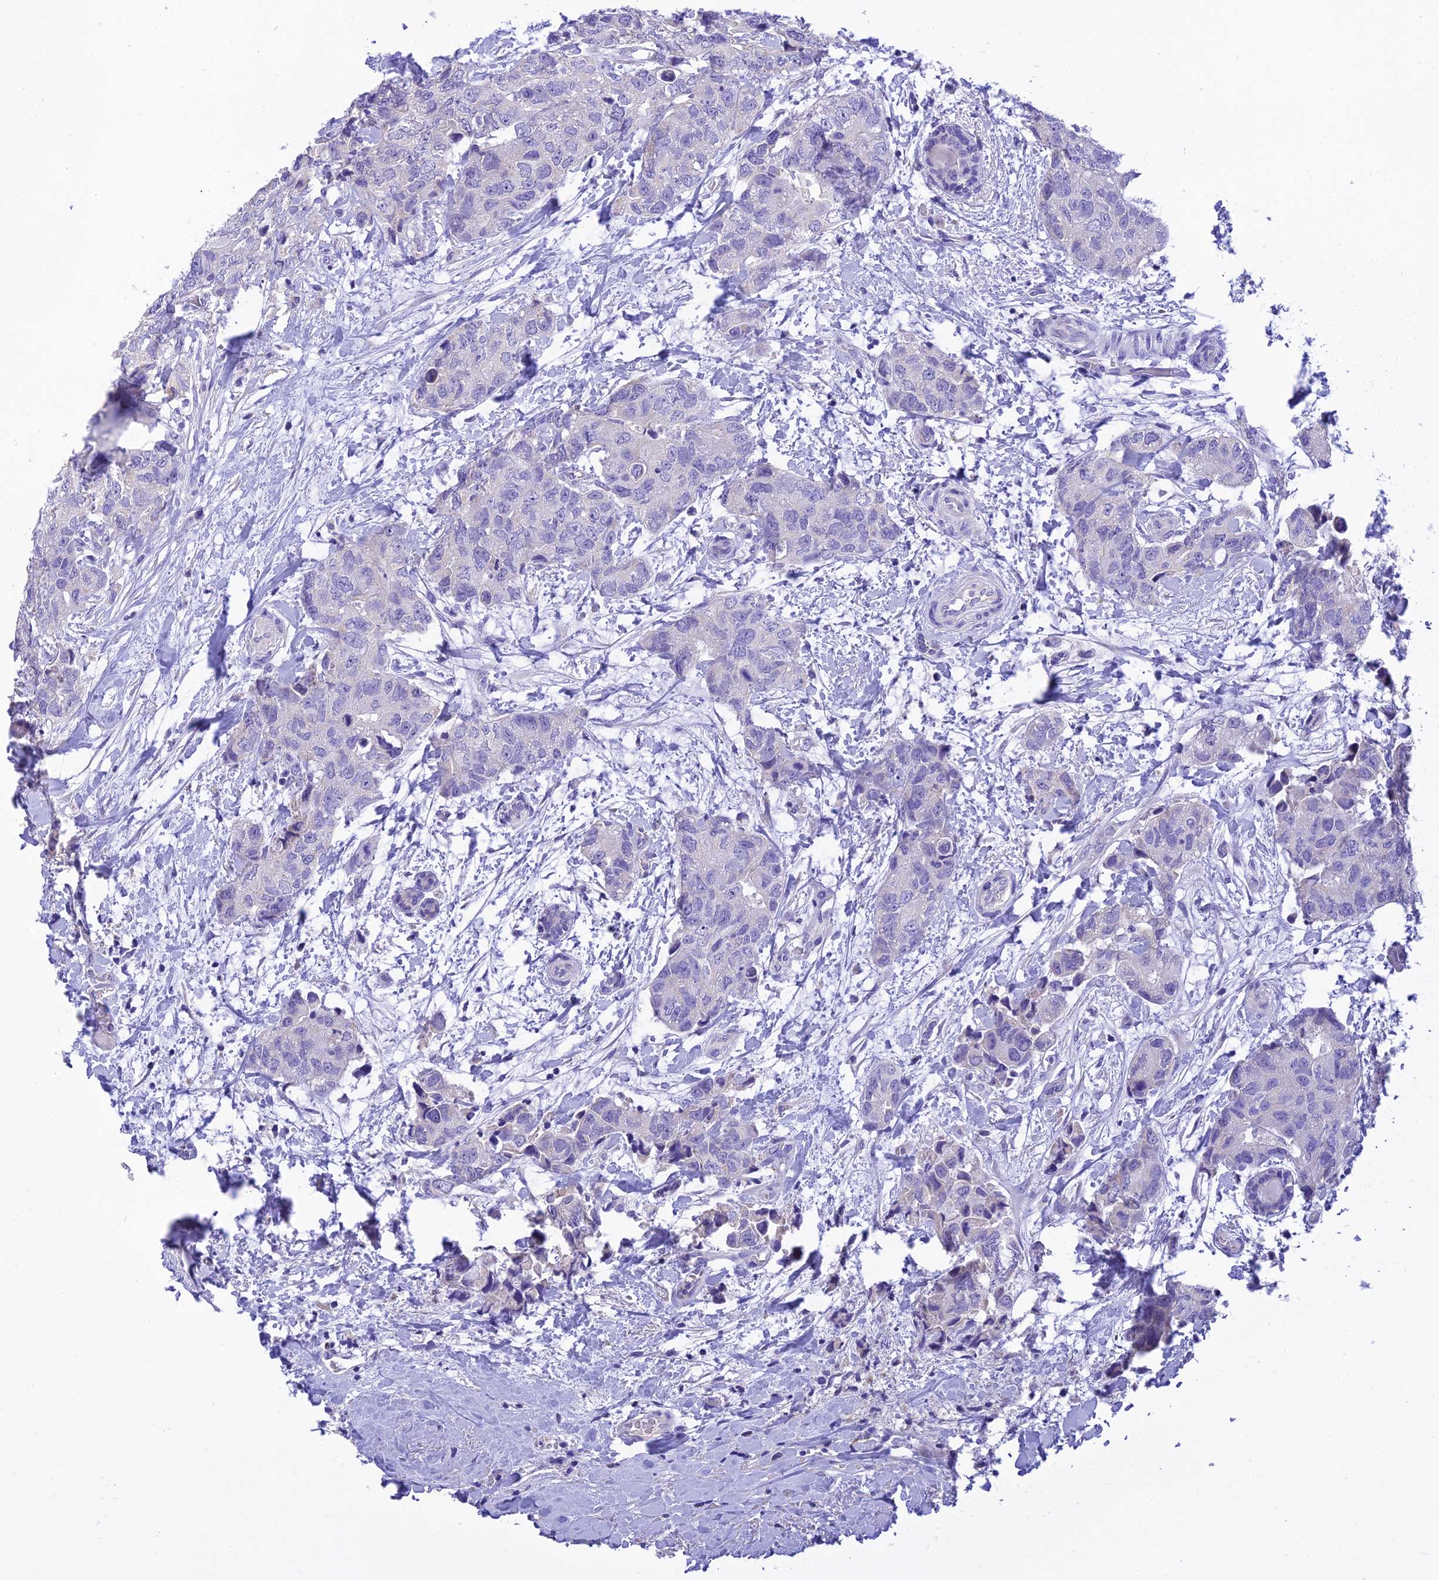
{"staining": {"intensity": "negative", "quantity": "none", "location": "none"}, "tissue": "breast cancer", "cell_type": "Tumor cells", "image_type": "cancer", "snomed": [{"axis": "morphology", "description": "Duct carcinoma"}, {"axis": "topography", "description": "Breast"}], "caption": "Breast cancer (intraductal carcinoma) was stained to show a protein in brown. There is no significant positivity in tumor cells.", "gene": "MS4A5", "patient": {"sex": "female", "age": 62}}